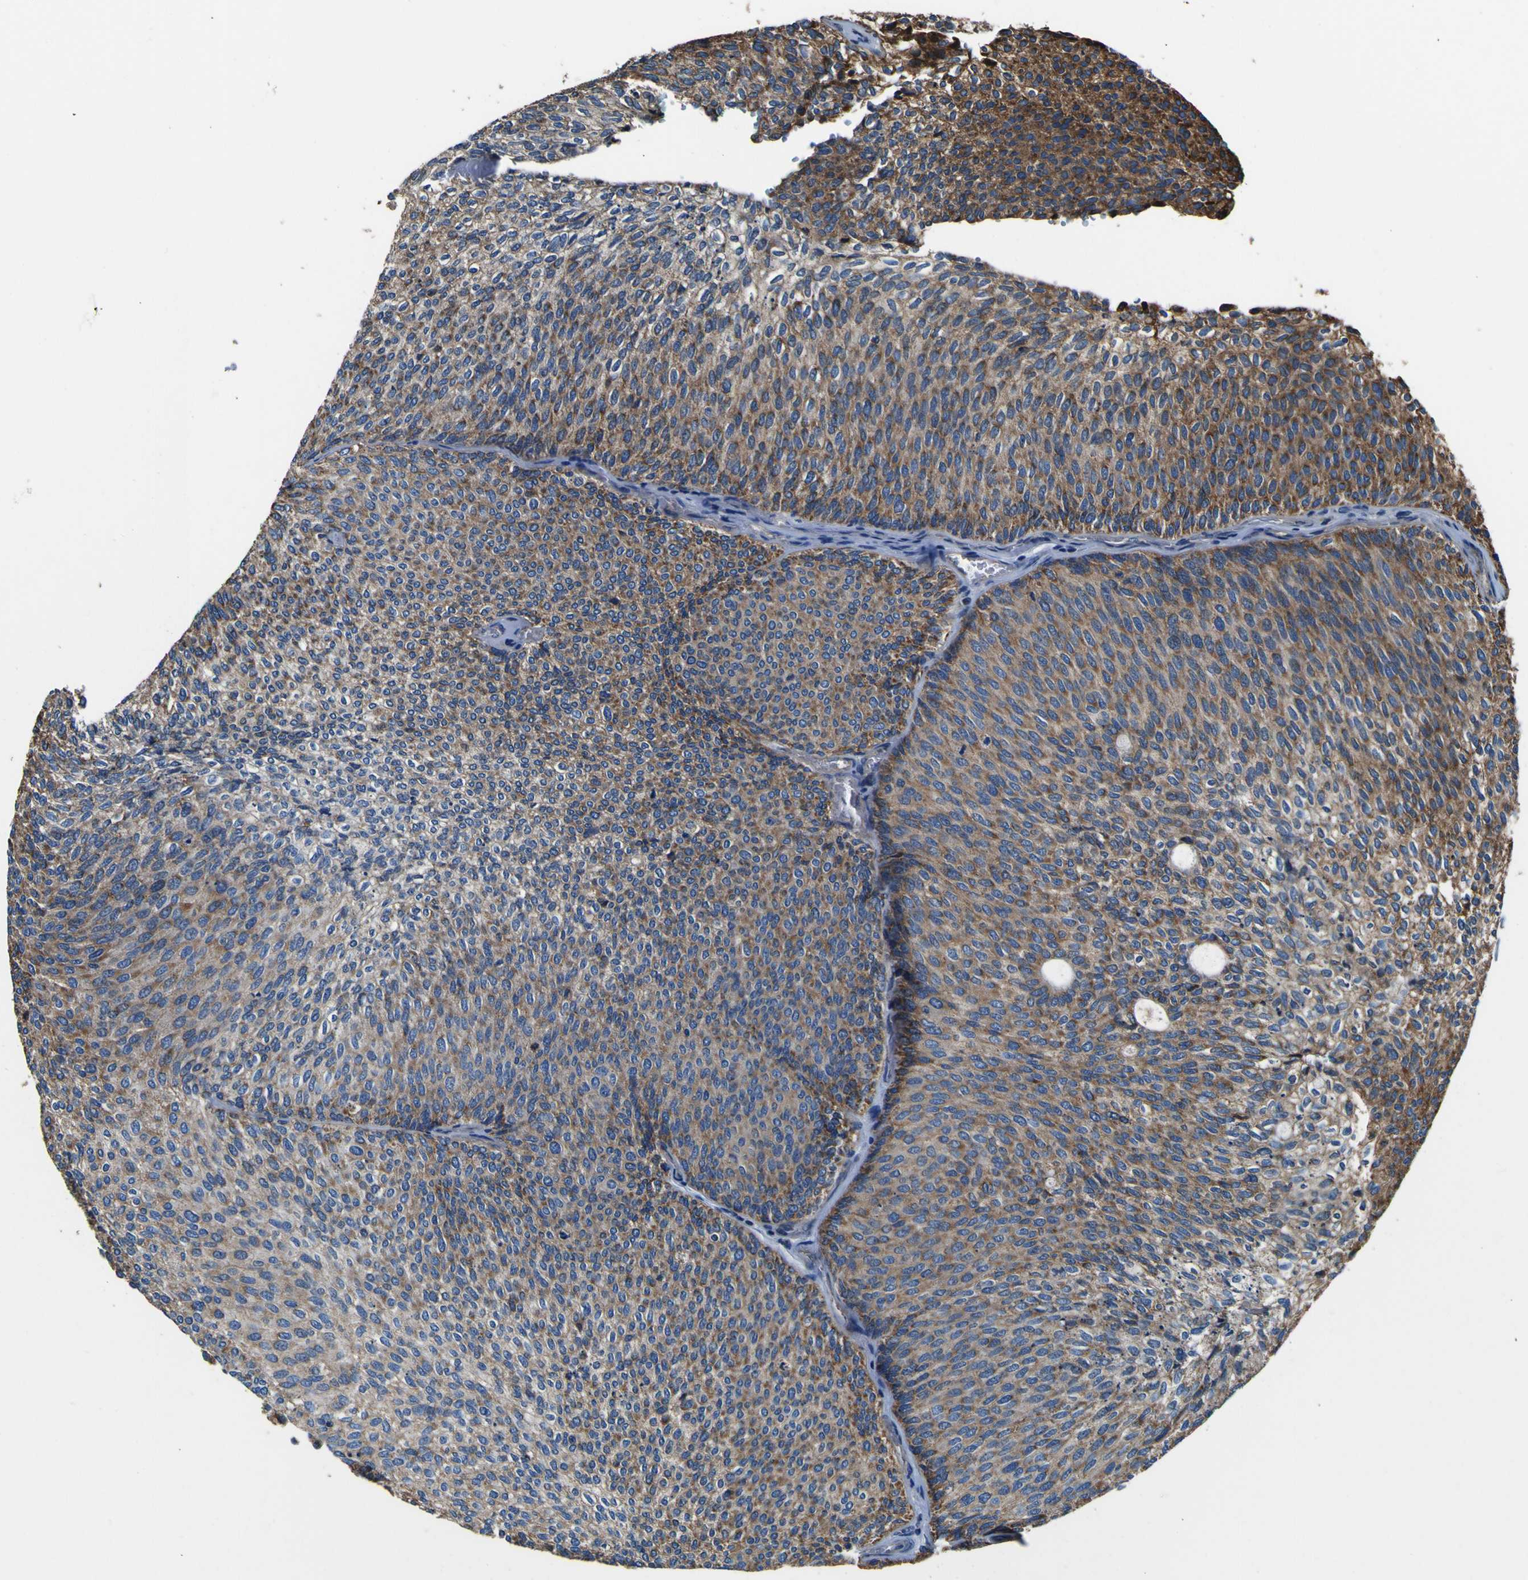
{"staining": {"intensity": "moderate", "quantity": ">75%", "location": "cytoplasmic/membranous"}, "tissue": "urothelial cancer", "cell_type": "Tumor cells", "image_type": "cancer", "snomed": [{"axis": "morphology", "description": "Urothelial carcinoma, Low grade"}, {"axis": "topography", "description": "Urinary bladder"}], "caption": "IHC staining of low-grade urothelial carcinoma, which shows medium levels of moderate cytoplasmic/membranous positivity in about >75% of tumor cells indicating moderate cytoplasmic/membranous protein staining. The staining was performed using DAB (3,3'-diaminobenzidine) (brown) for protein detection and nuclei were counterstained in hematoxylin (blue).", "gene": "INPP5A", "patient": {"sex": "female", "age": 79}}